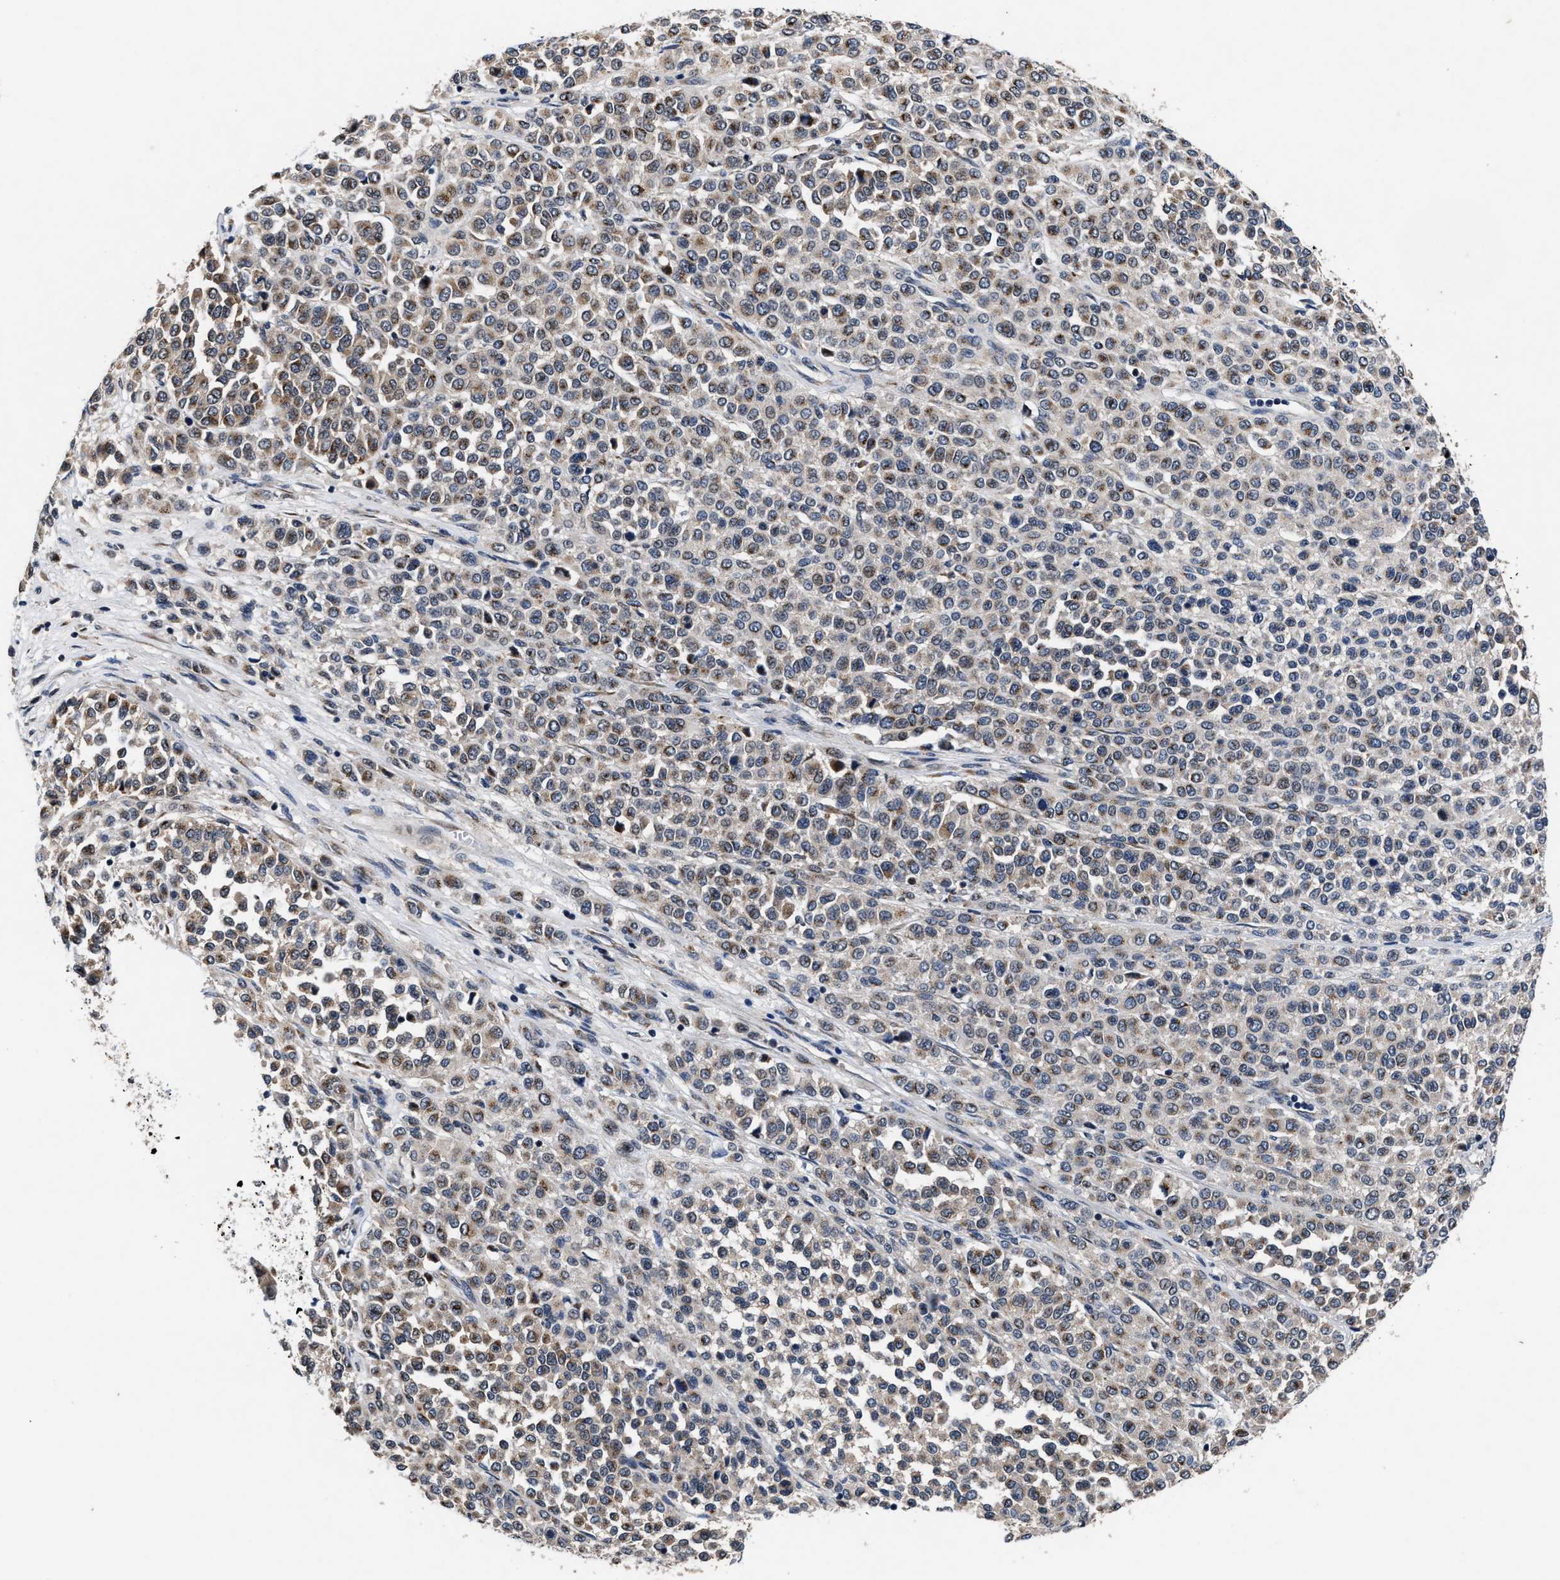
{"staining": {"intensity": "moderate", "quantity": ">75%", "location": "cytoplasmic/membranous"}, "tissue": "melanoma", "cell_type": "Tumor cells", "image_type": "cancer", "snomed": [{"axis": "morphology", "description": "Malignant melanoma, Metastatic site"}, {"axis": "topography", "description": "Pancreas"}], "caption": "Moderate cytoplasmic/membranous protein expression is seen in about >75% of tumor cells in melanoma.", "gene": "TMEM53", "patient": {"sex": "female", "age": 30}}